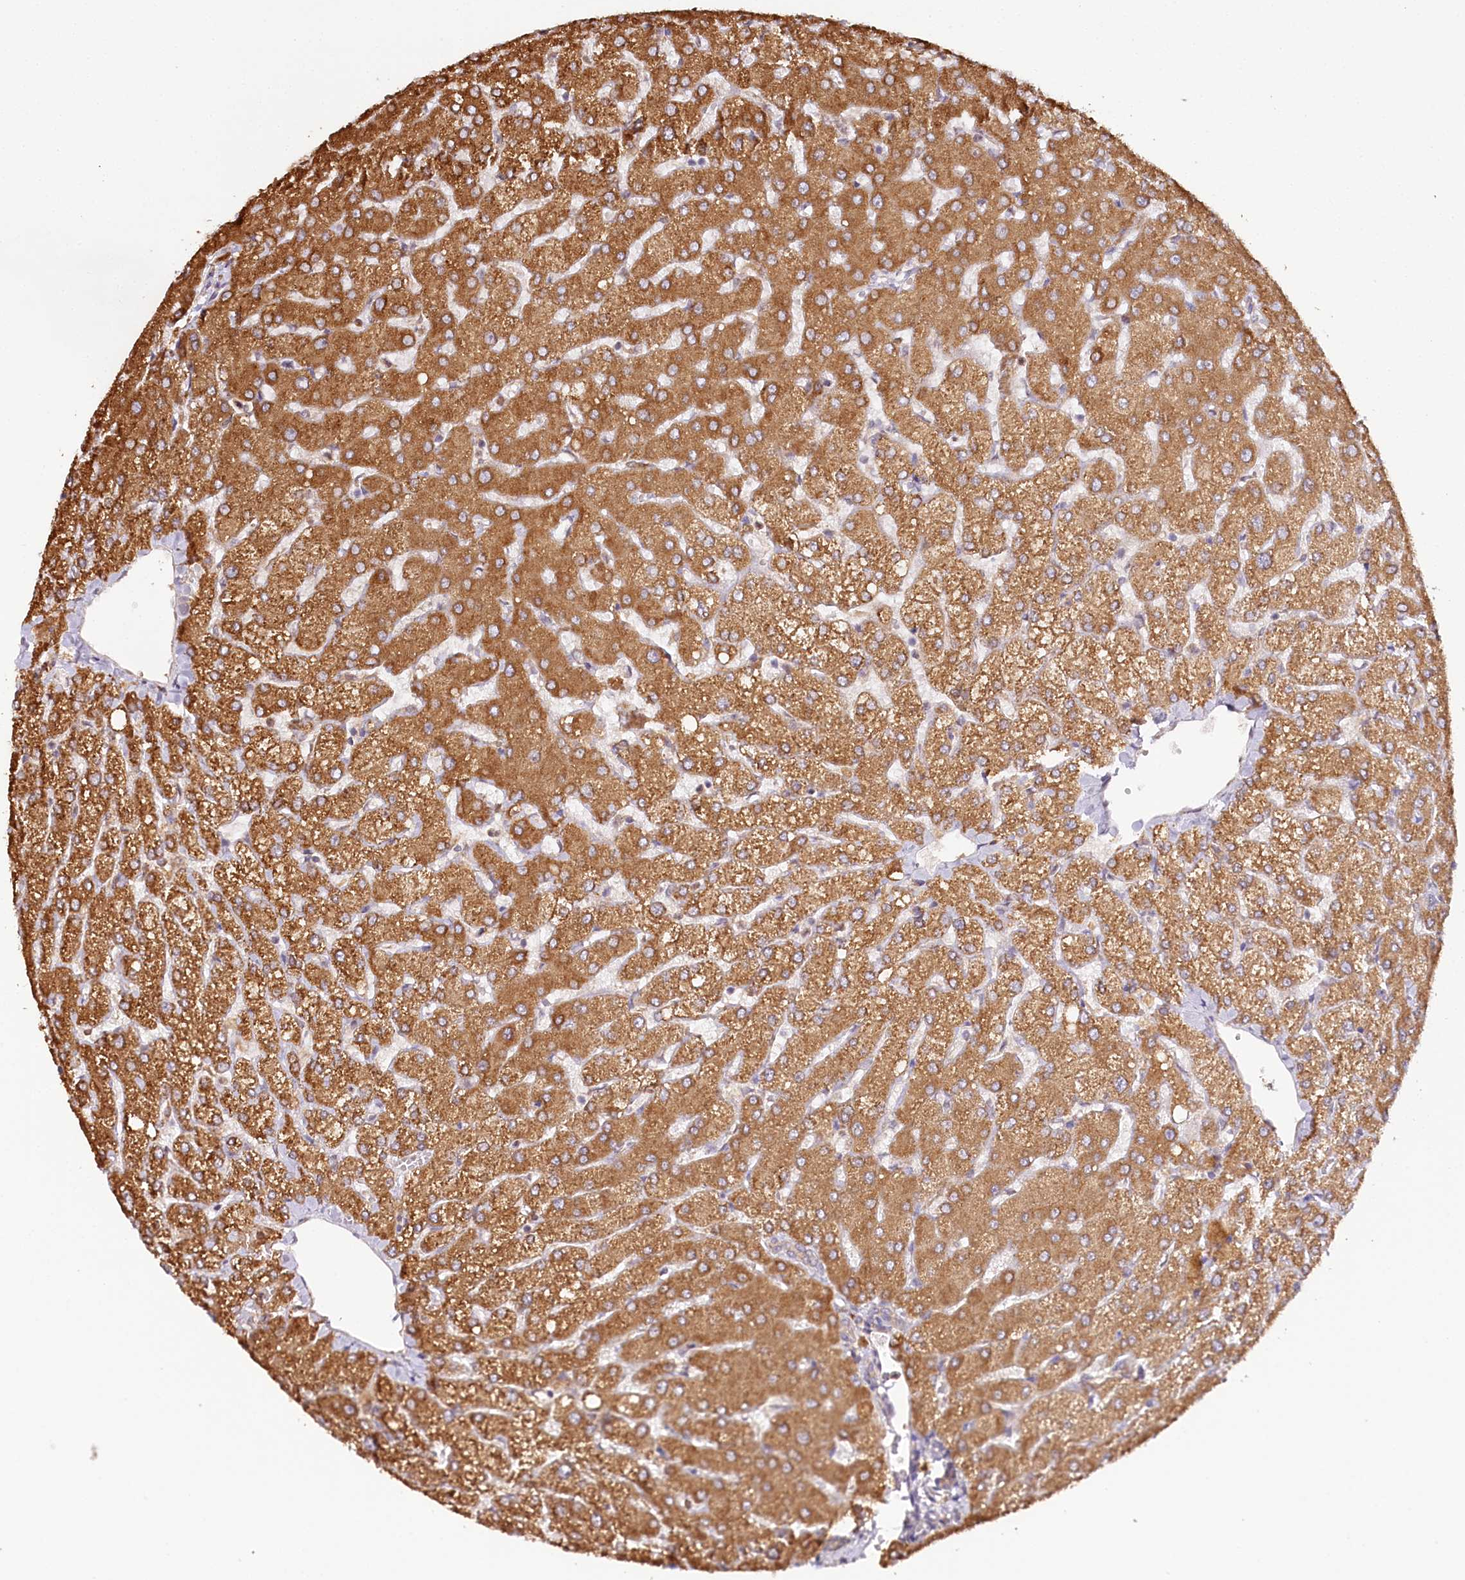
{"staining": {"intensity": "moderate", "quantity": ">75%", "location": "cytoplasmic/membranous"}, "tissue": "liver", "cell_type": "Cholangiocytes", "image_type": "normal", "snomed": [{"axis": "morphology", "description": "Normal tissue, NOS"}, {"axis": "topography", "description": "Liver"}], "caption": "A brown stain labels moderate cytoplasmic/membranous positivity of a protein in cholangiocytes of normal human liver.", "gene": "VEGFA", "patient": {"sex": "female", "age": 54}}